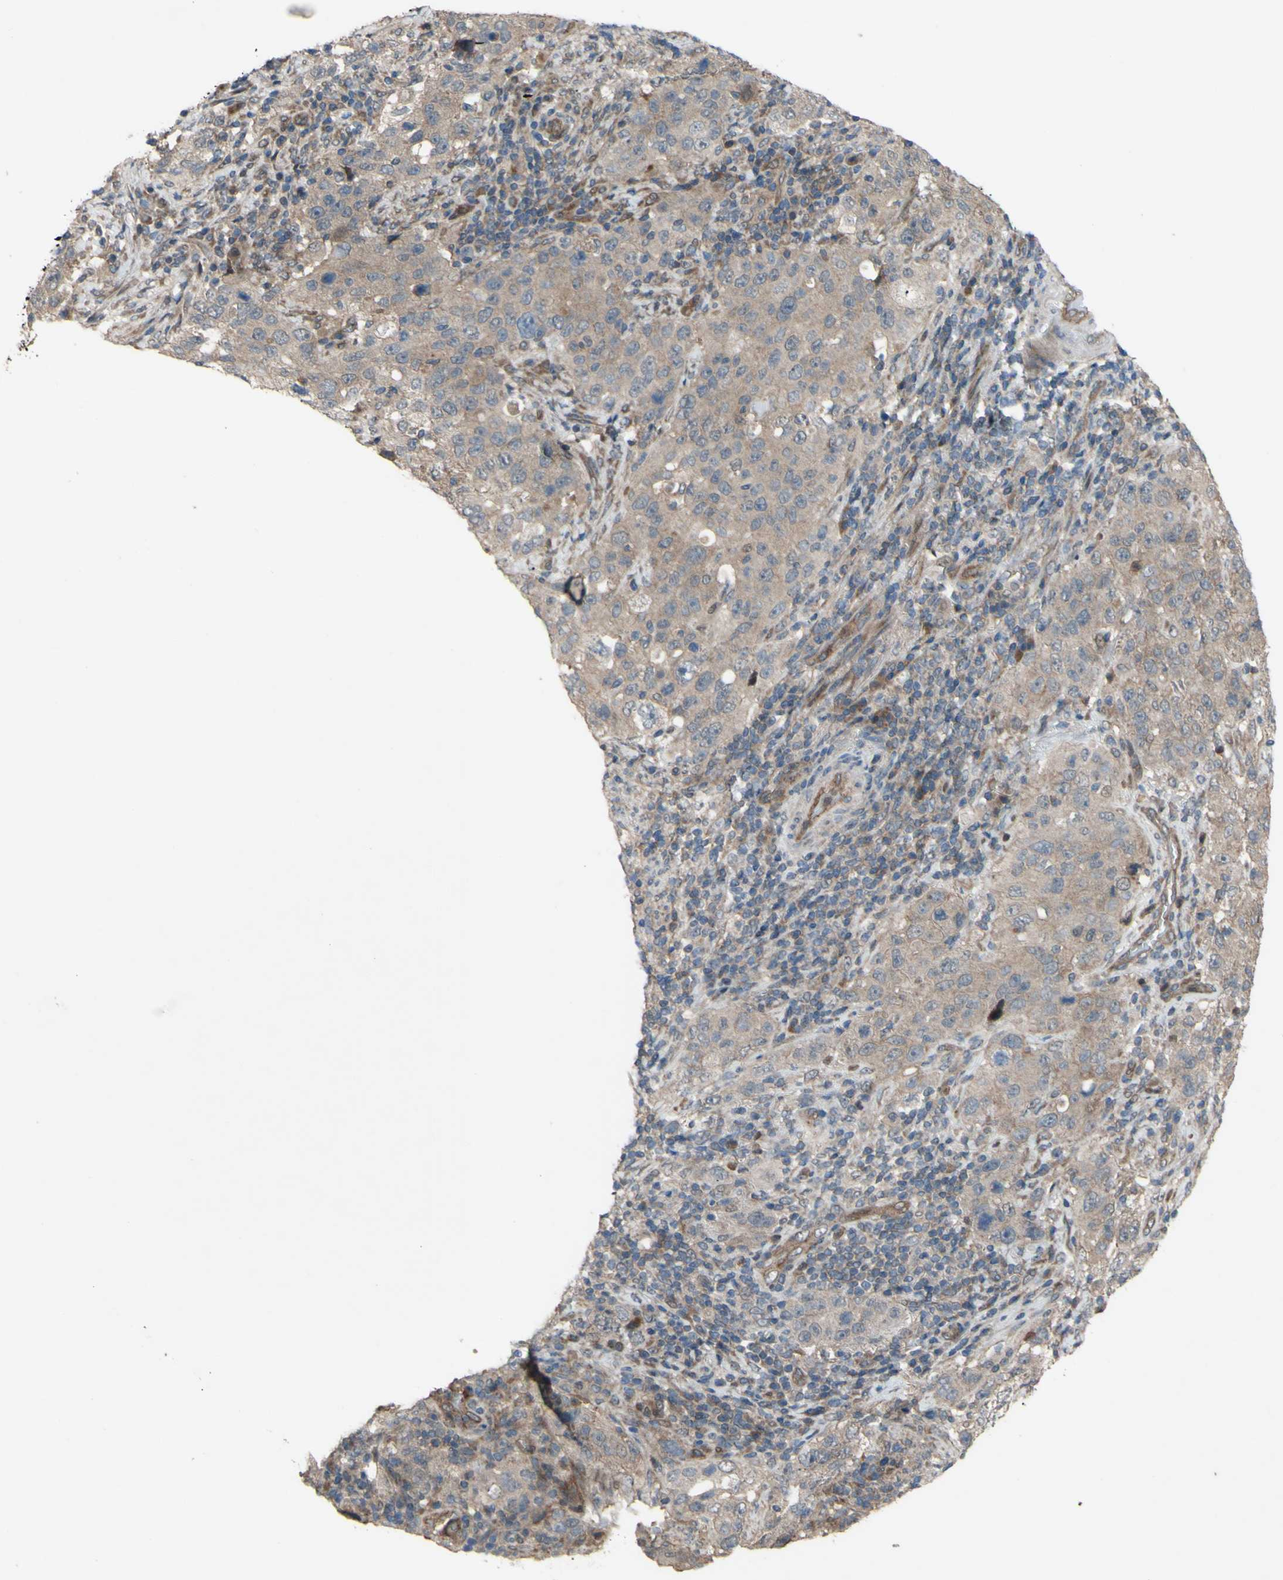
{"staining": {"intensity": "weak", "quantity": ">75%", "location": "cytoplasmic/membranous"}, "tissue": "stomach cancer", "cell_type": "Tumor cells", "image_type": "cancer", "snomed": [{"axis": "morphology", "description": "Normal tissue, NOS"}, {"axis": "morphology", "description": "Adenocarcinoma, NOS"}, {"axis": "topography", "description": "Stomach"}], "caption": "Brown immunohistochemical staining in stomach adenocarcinoma reveals weak cytoplasmic/membranous staining in approximately >75% of tumor cells. (IHC, brightfield microscopy, high magnification).", "gene": "SHROOM4", "patient": {"sex": "male", "age": 48}}